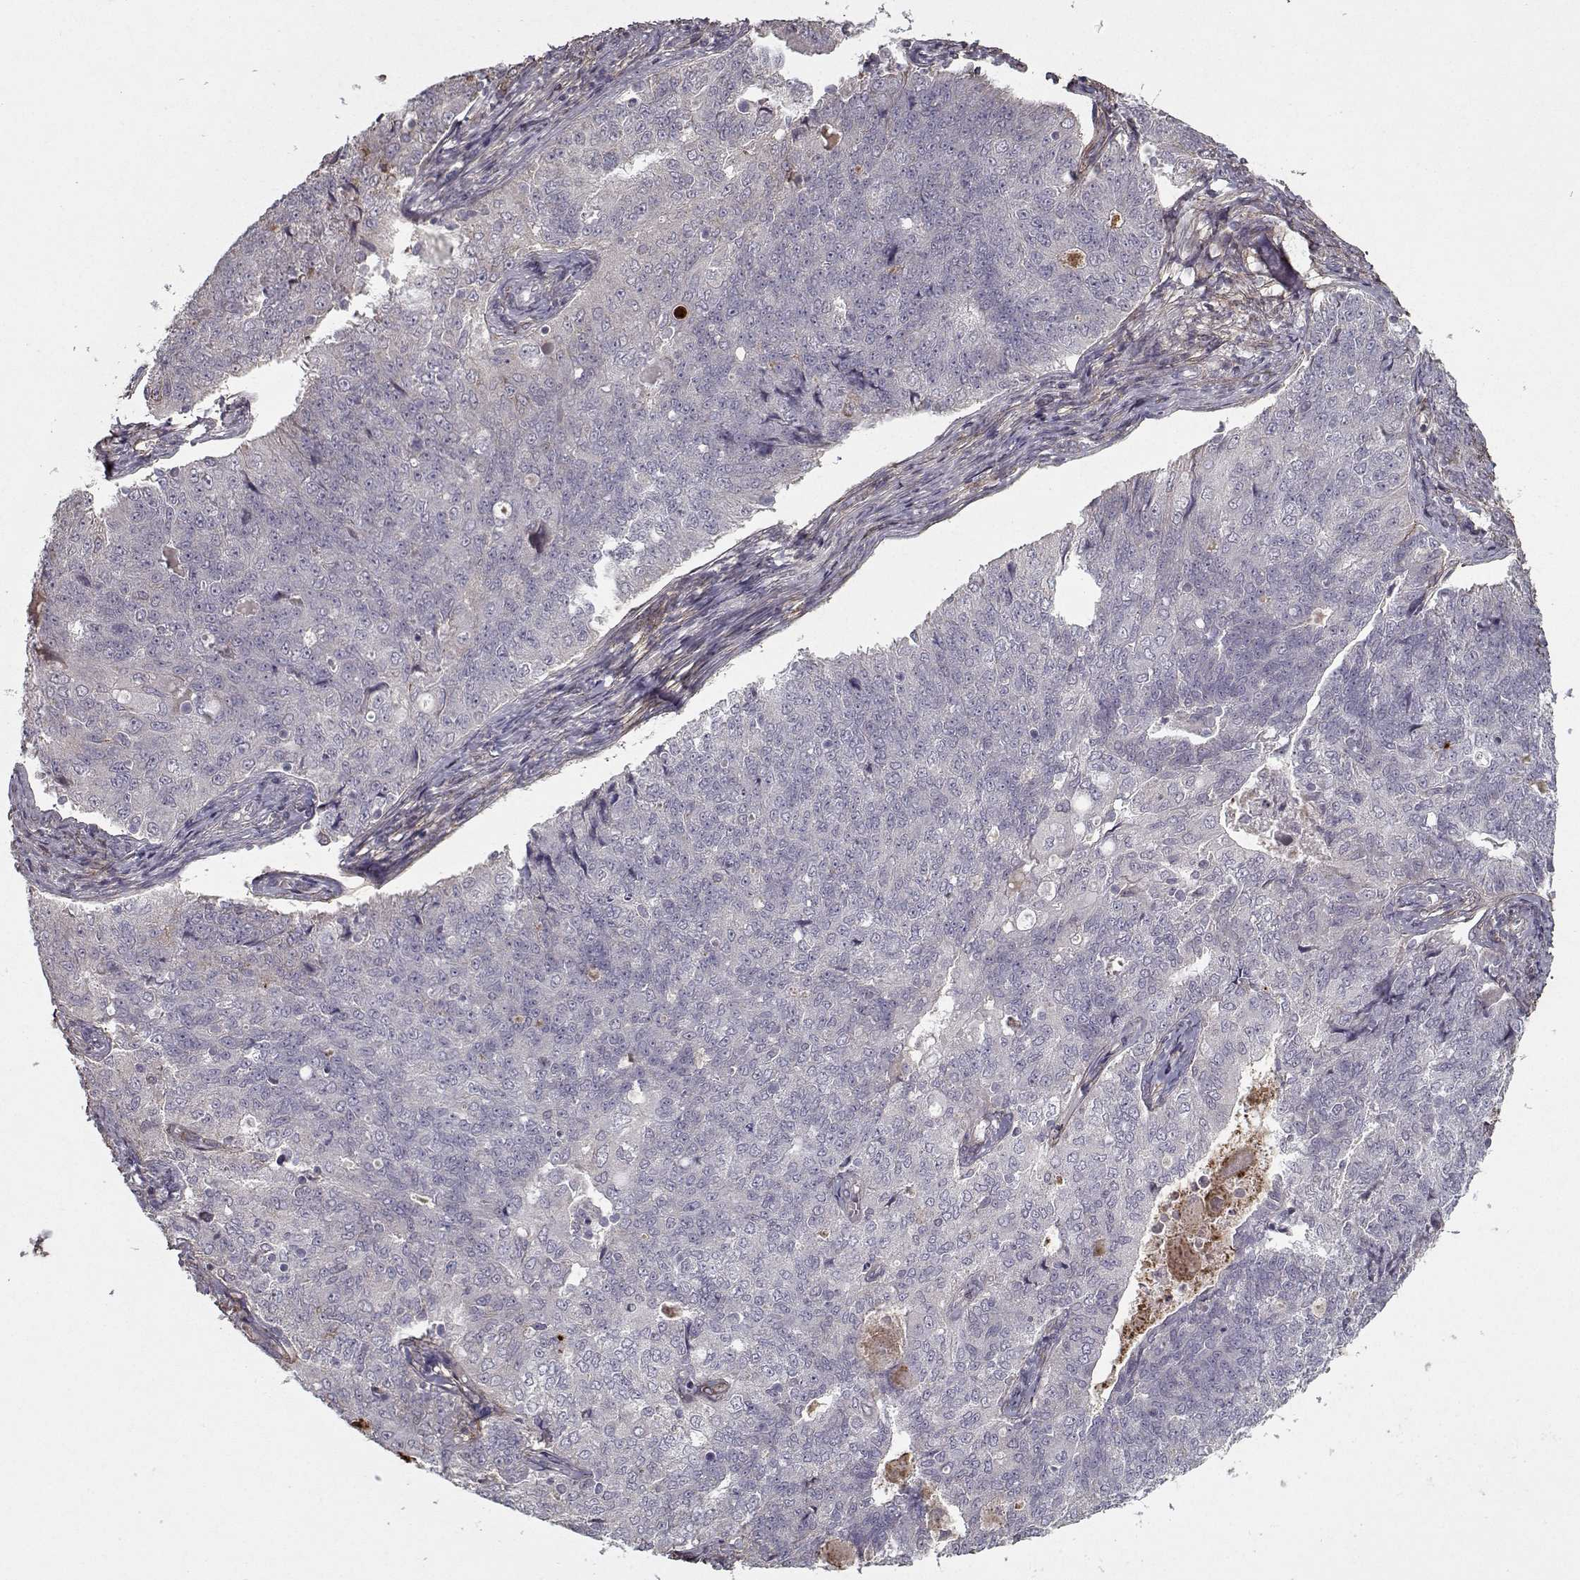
{"staining": {"intensity": "negative", "quantity": "none", "location": "none"}, "tissue": "endometrial cancer", "cell_type": "Tumor cells", "image_type": "cancer", "snomed": [{"axis": "morphology", "description": "Adenocarcinoma, NOS"}, {"axis": "topography", "description": "Endometrium"}], "caption": "IHC image of human endometrial adenocarcinoma stained for a protein (brown), which reveals no positivity in tumor cells.", "gene": "LAMA2", "patient": {"sex": "female", "age": 43}}